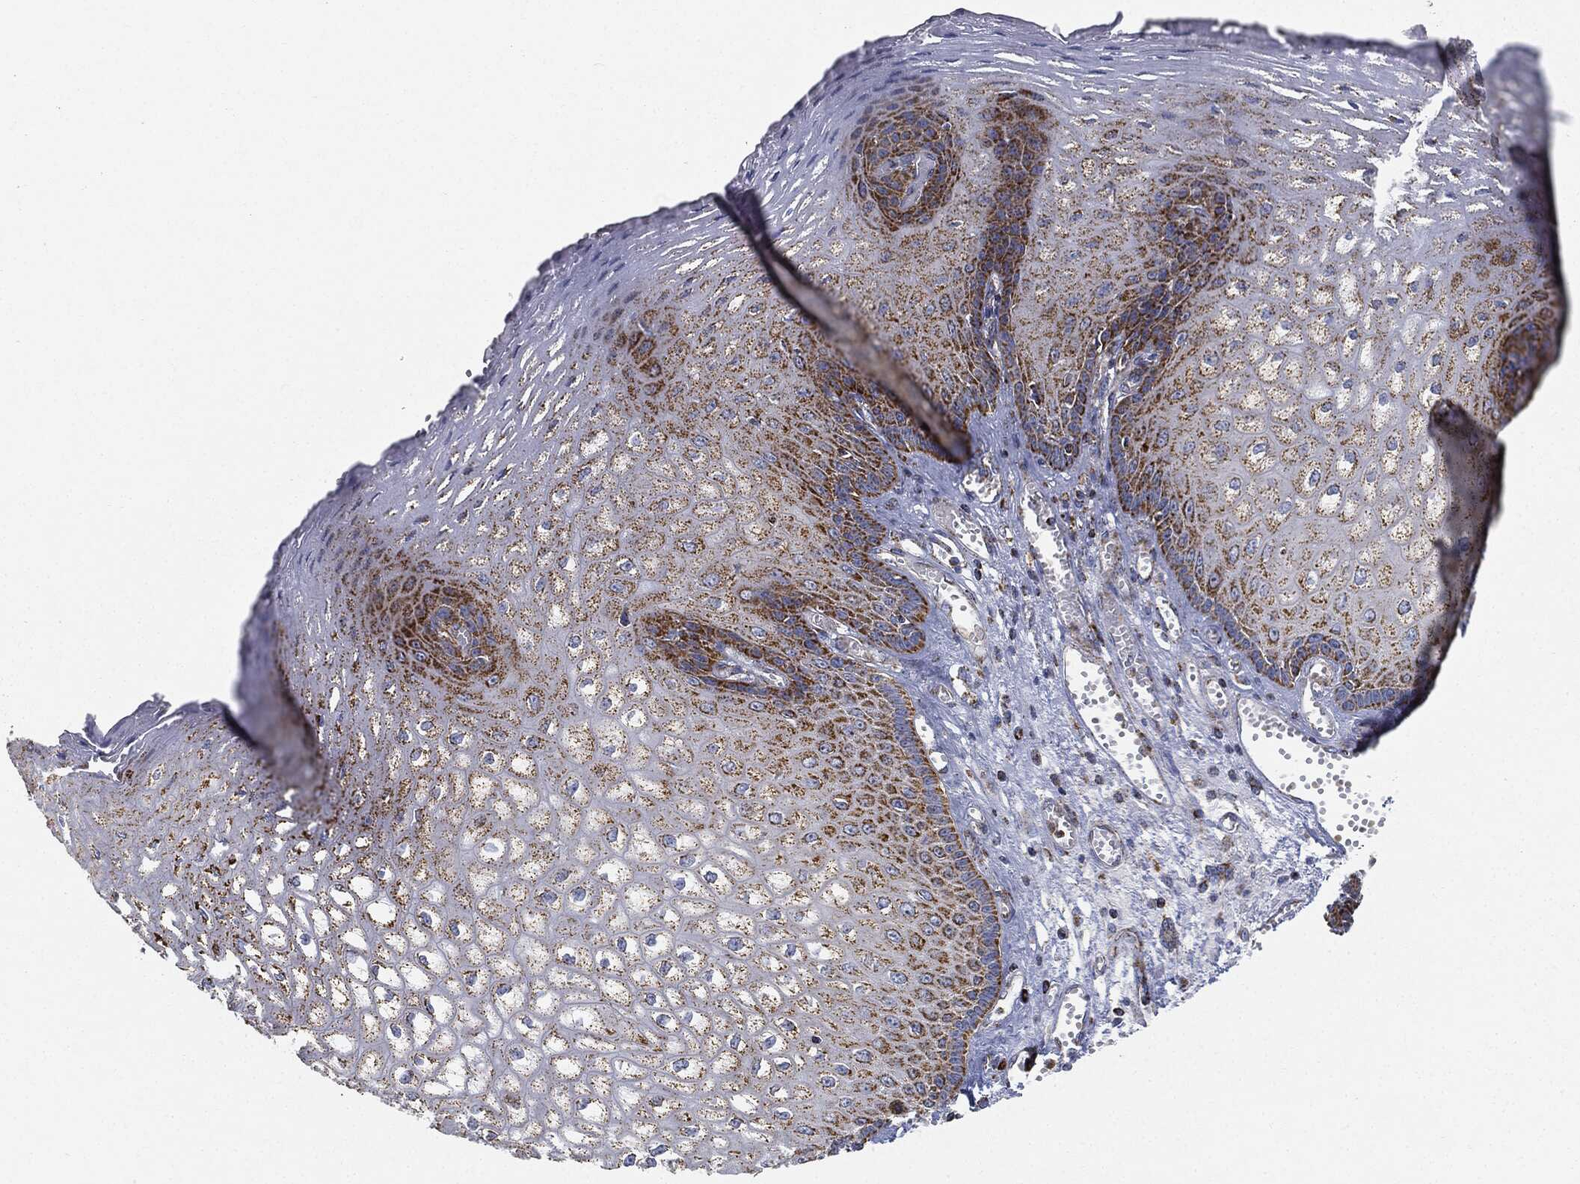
{"staining": {"intensity": "strong", "quantity": "25%-75%", "location": "cytoplasmic/membranous"}, "tissue": "esophagus", "cell_type": "Squamous epithelial cells", "image_type": "normal", "snomed": [{"axis": "morphology", "description": "Normal tissue, NOS"}, {"axis": "topography", "description": "Esophagus"}], "caption": "The photomicrograph shows a brown stain indicating the presence of a protein in the cytoplasmic/membranous of squamous epithelial cells in esophagus.", "gene": "CAPN15", "patient": {"sex": "male", "age": 58}}